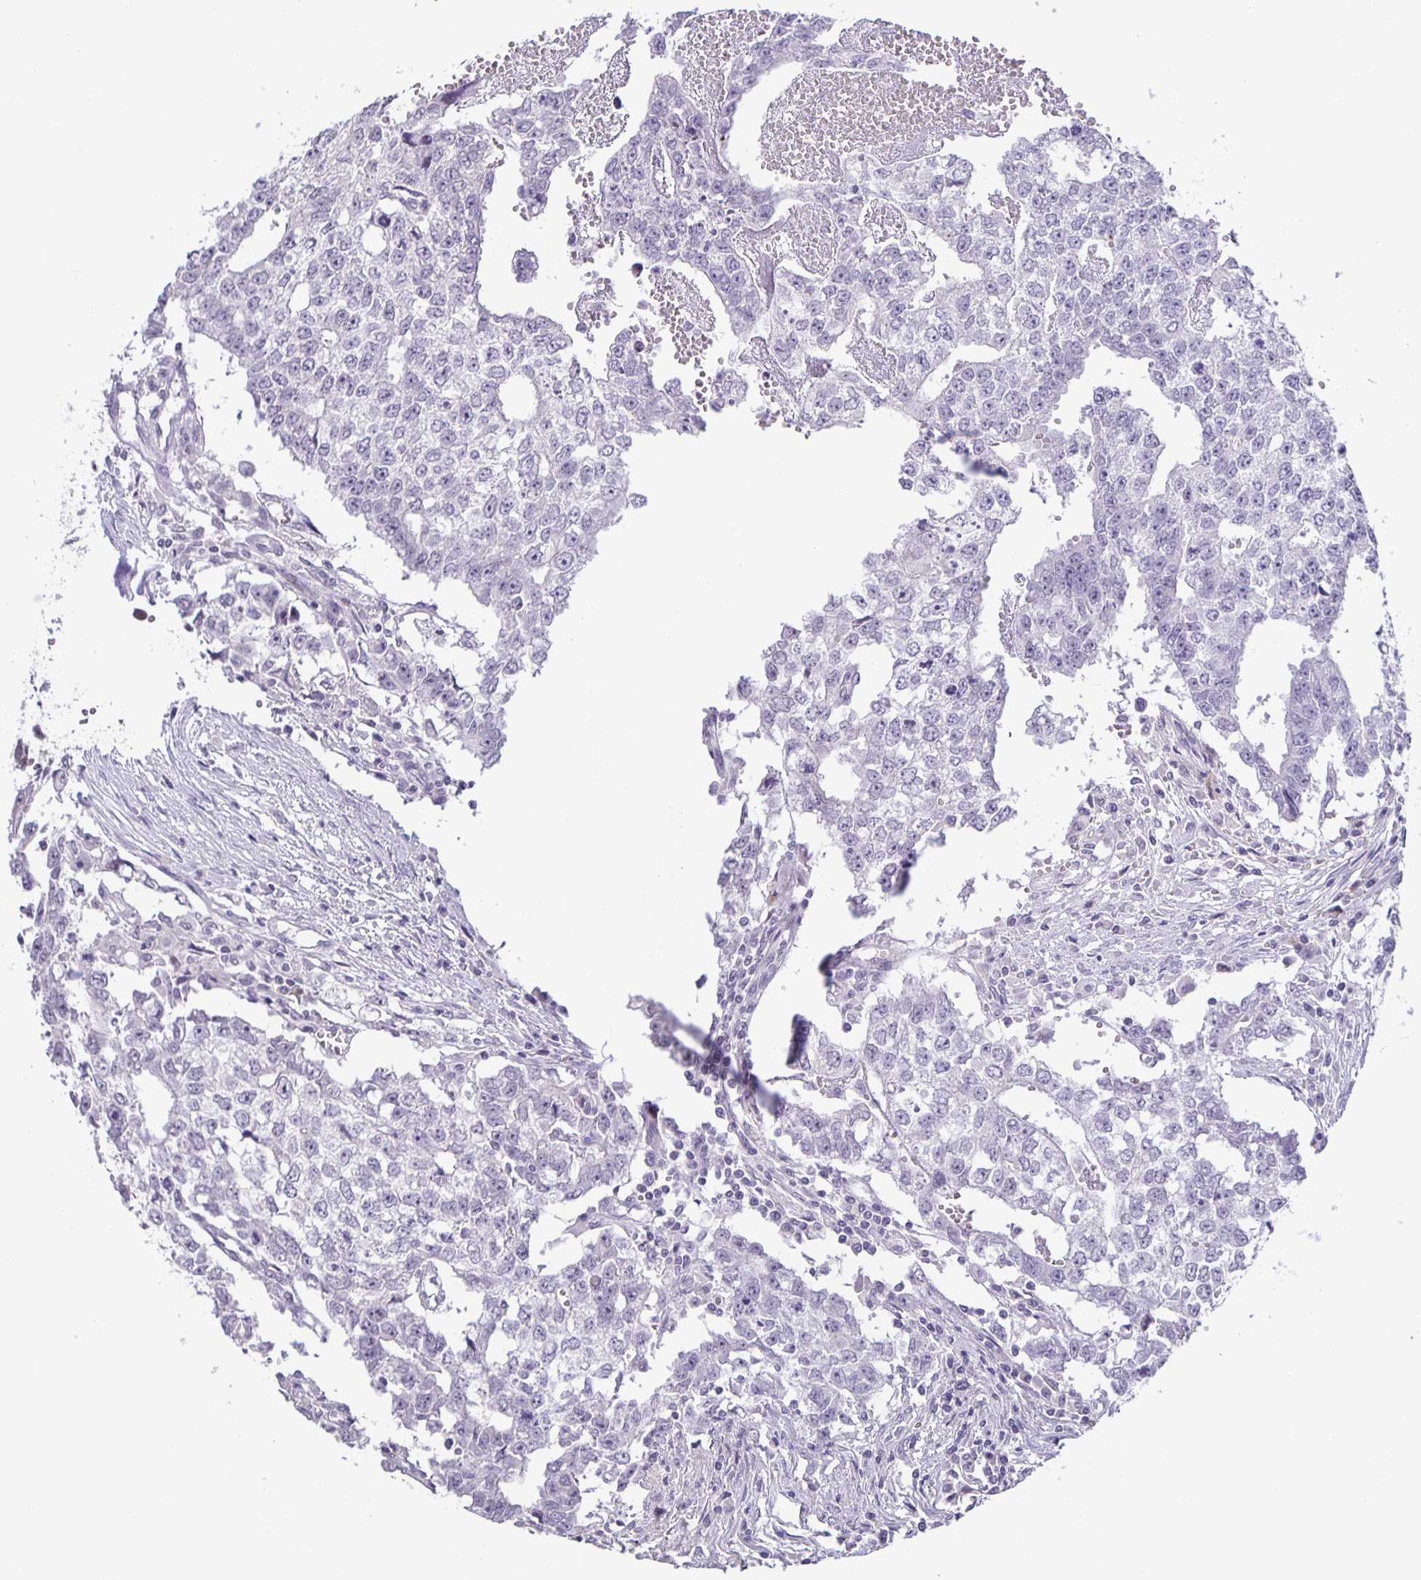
{"staining": {"intensity": "negative", "quantity": "none", "location": "none"}, "tissue": "testis cancer", "cell_type": "Tumor cells", "image_type": "cancer", "snomed": [{"axis": "morphology", "description": "Carcinoma, Embryonal, NOS"}, {"axis": "morphology", "description": "Teratoma, malignant, NOS"}, {"axis": "topography", "description": "Testis"}], "caption": "This is an immunohistochemistry (IHC) histopathology image of testis cancer (malignant teratoma). There is no expression in tumor cells.", "gene": "PHRF1", "patient": {"sex": "male", "age": 24}}